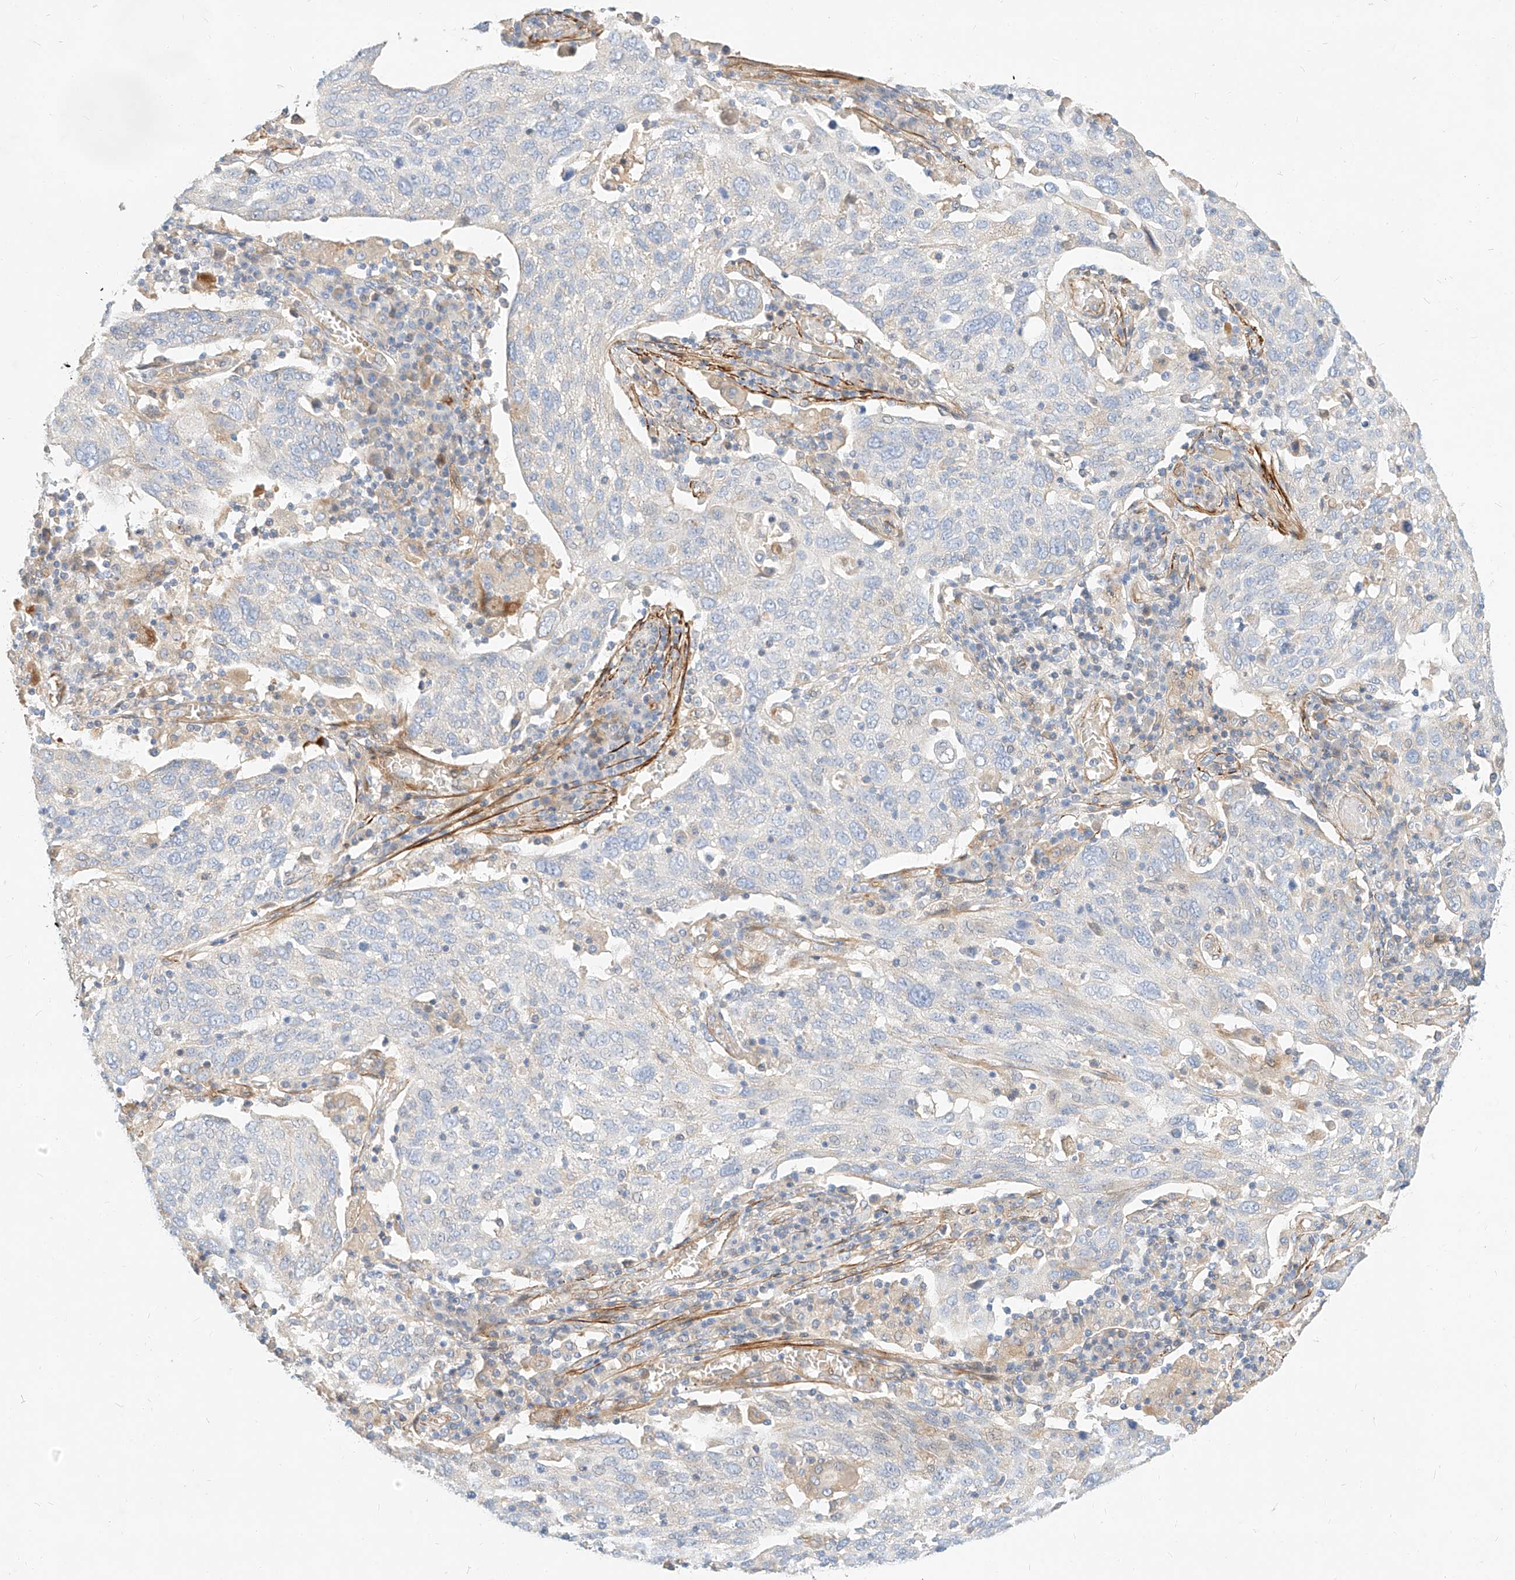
{"staining": {"intensity": "negative", "quantity": "none", "location": "none"}, "tissue": "lung cancer", "cell_type": "Tumor cells", "image_type": "cancer", "snomed": [{"axis": "morphology", "description": "Squamous cell carcinoma, NOS"}, {"axis": "topography", "description": "Lung"}], "caption": "There is no significant expression in tumor cells of lung squamous cell carcinoma.", "gene": "KCNH5", "patient": {"sex": "male", "age": 65}}